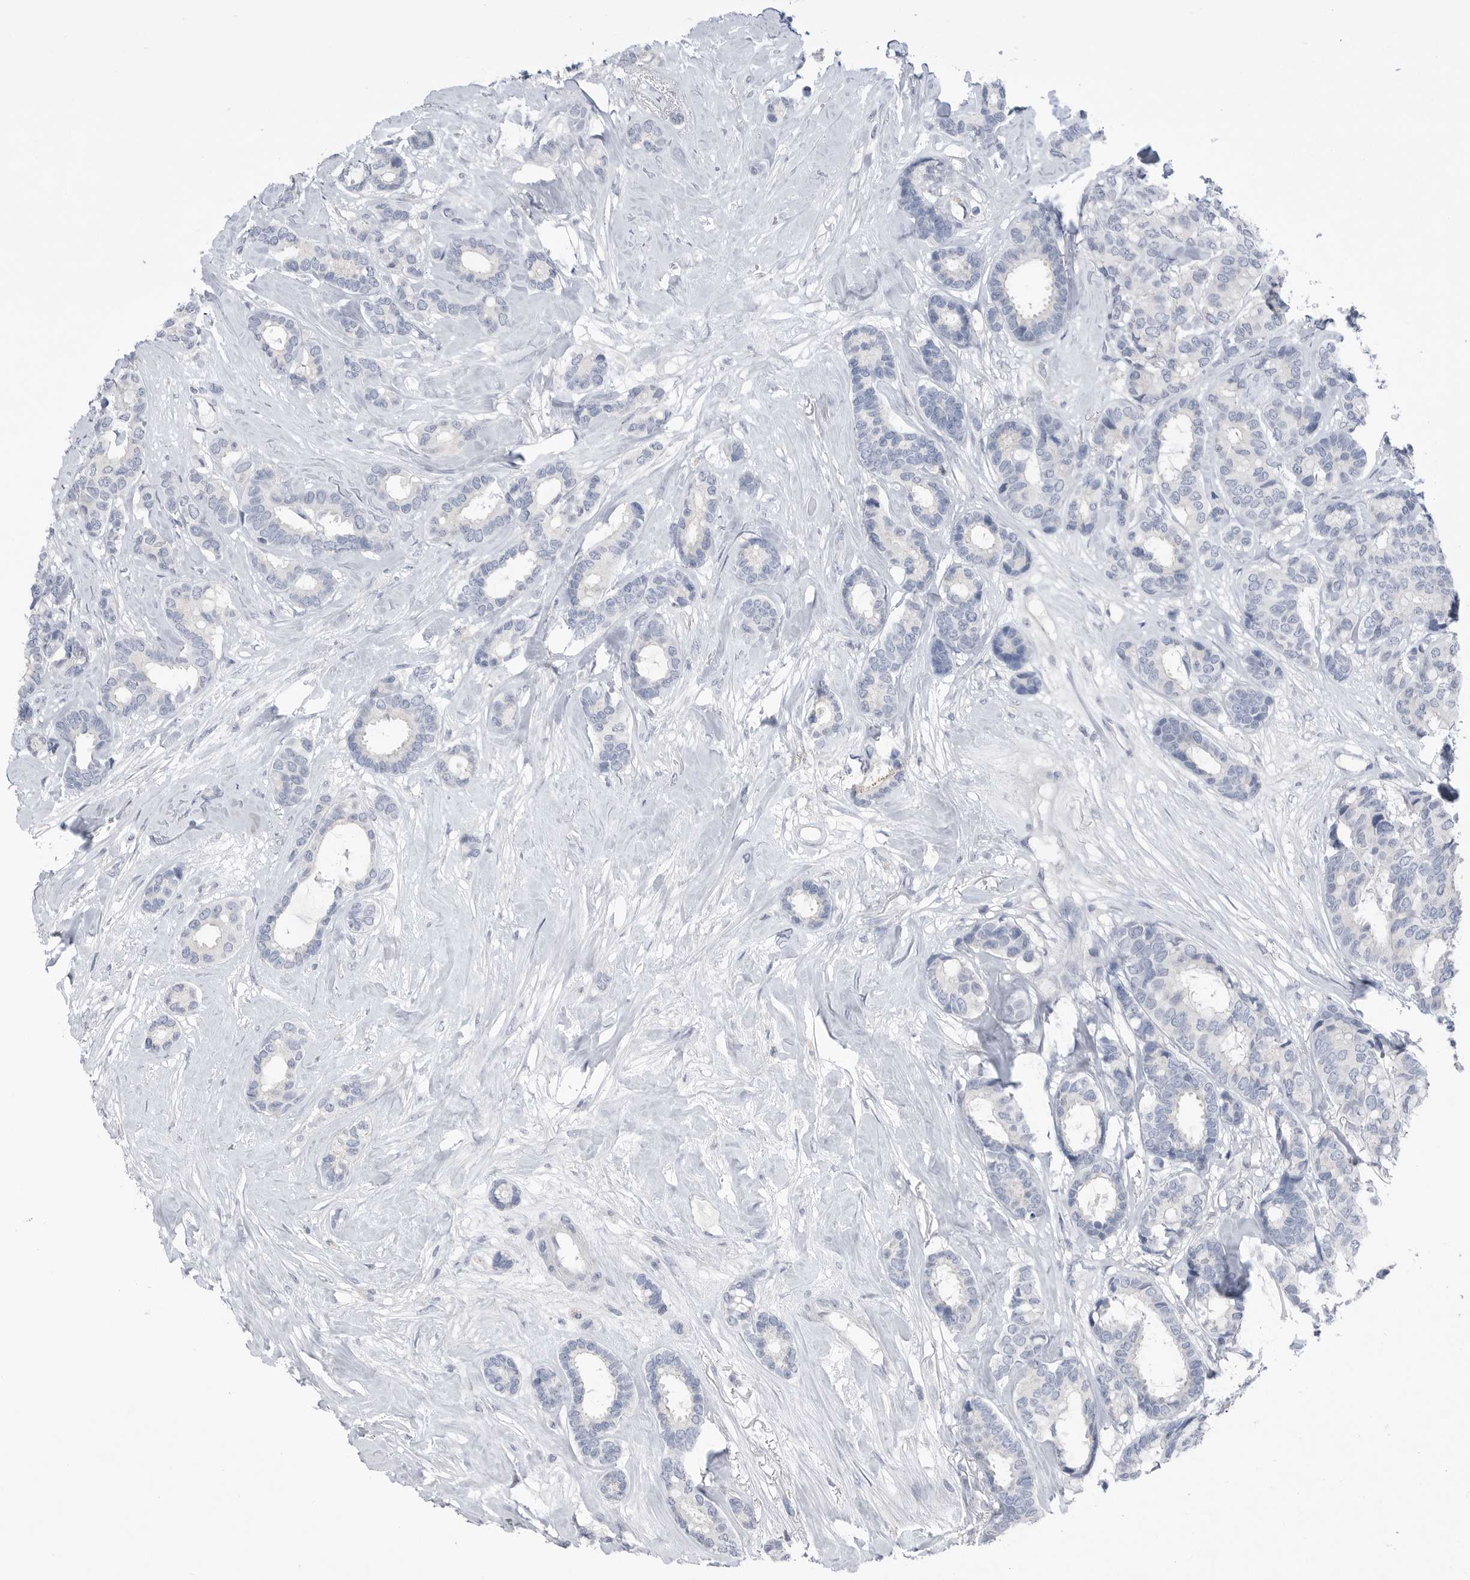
{"staining": {"intensity": "negative", "quantity": "none", "location": "none"}, "tissue": "breast cancer", "cell_type": "Tumor cells", "image_type": "cancer", "snomed": [{"axis": "morphology", "description": "Duct carcinoma"}, {"axis": "topography", "description": "Breast"}], "caption": "Histopathology image shows no protein positivity in tumor cells of breast cancer tissue. The staining is performed using DAB (3,3'-diaminobenzidine) brown chromogen with nuclei counter-stained in using hematoxylin.", "gene": "ABHD12", "patient": {"sex": "female", "age": 87}}